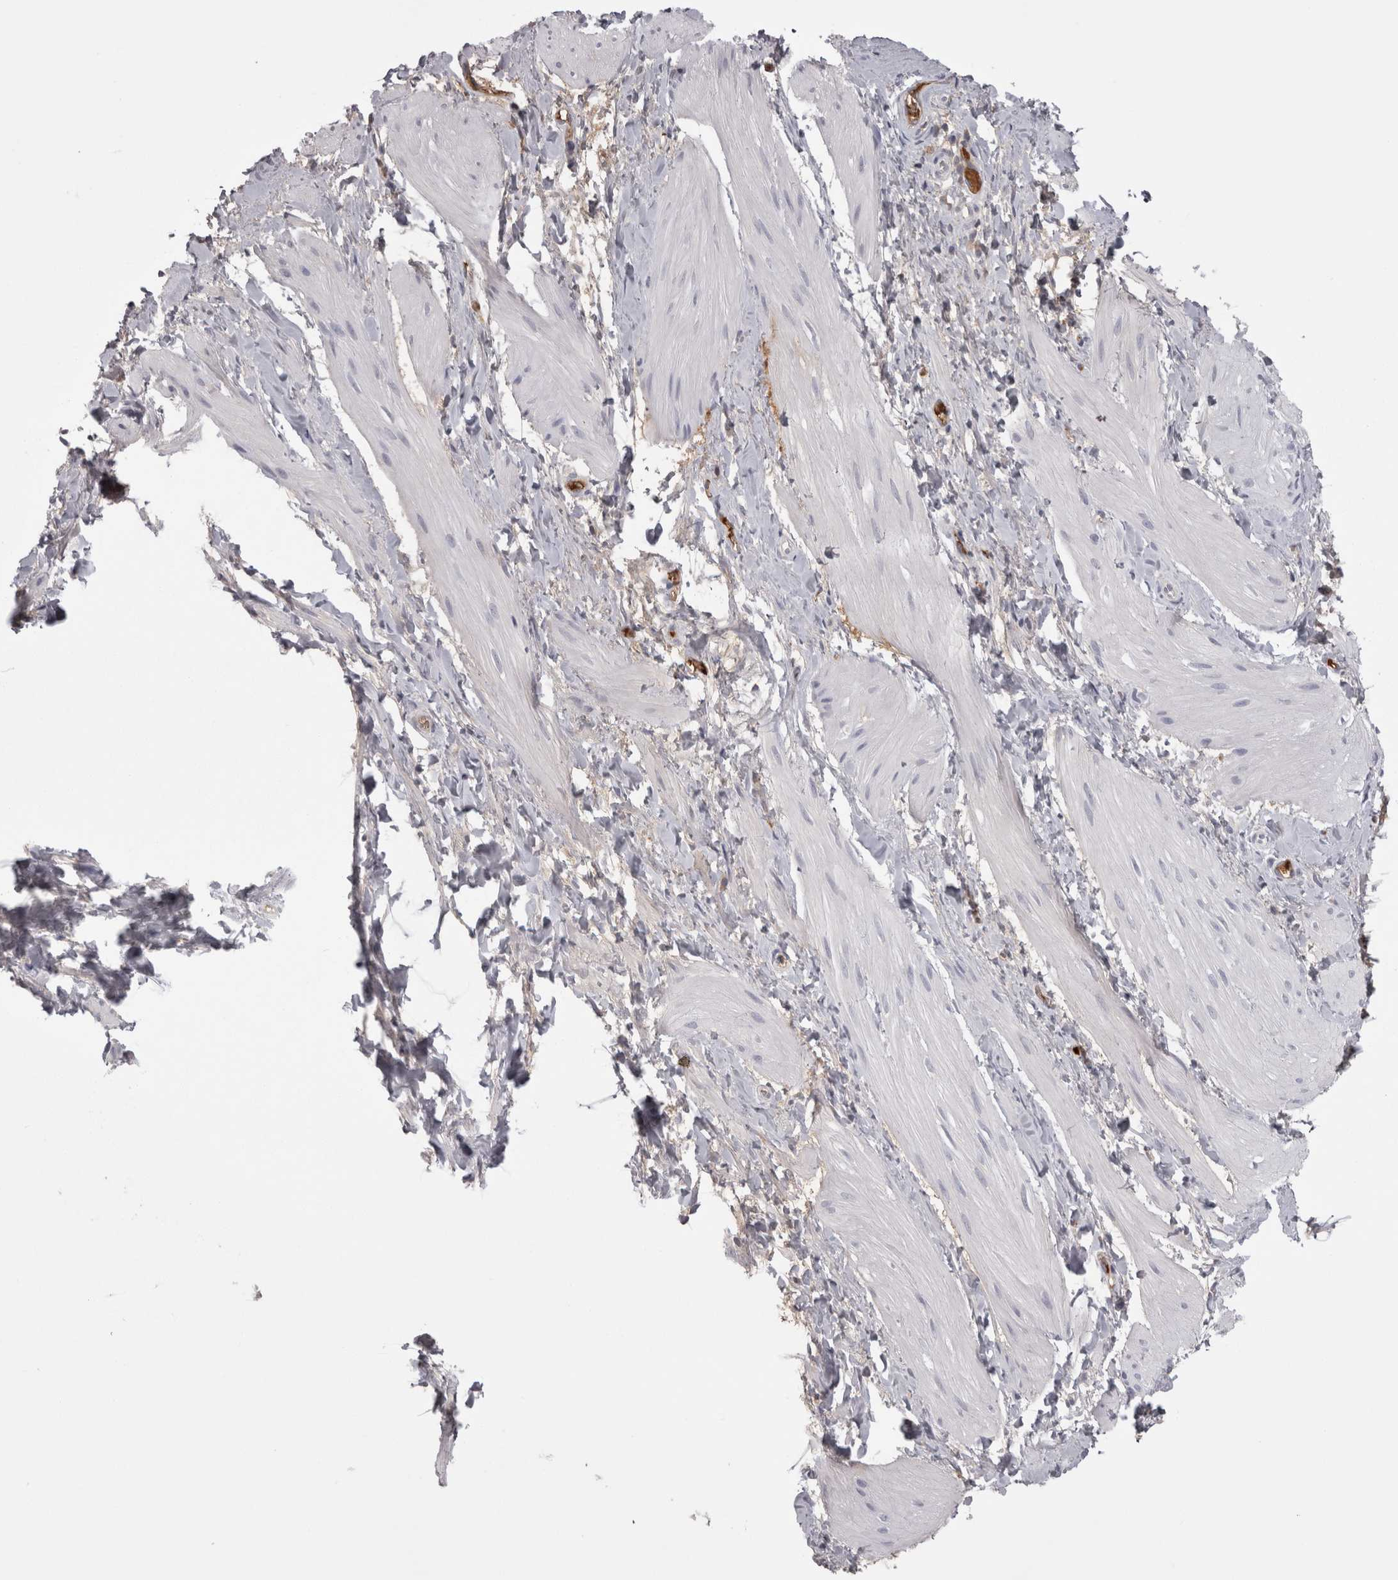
{"staining": {"intensity": "negative", "quantity": "none", "location": "none"}, "tissue": "smooth muscle", "cell_type": "Smooth muscle cells", "image_type": "normal", "snomed": [{"axis": "morphology", "description": "Normal tissue, NOS"}, {"axis": "topography", "description": "Smooth muscle"}], "caption": "Immunohistochemistry (IHC) of unremarkable human smooth muscle demonstrates no positivity in smooth muscle cells.", "gene": "SAA4", "patient": {"sex": "male", "age": 16}}